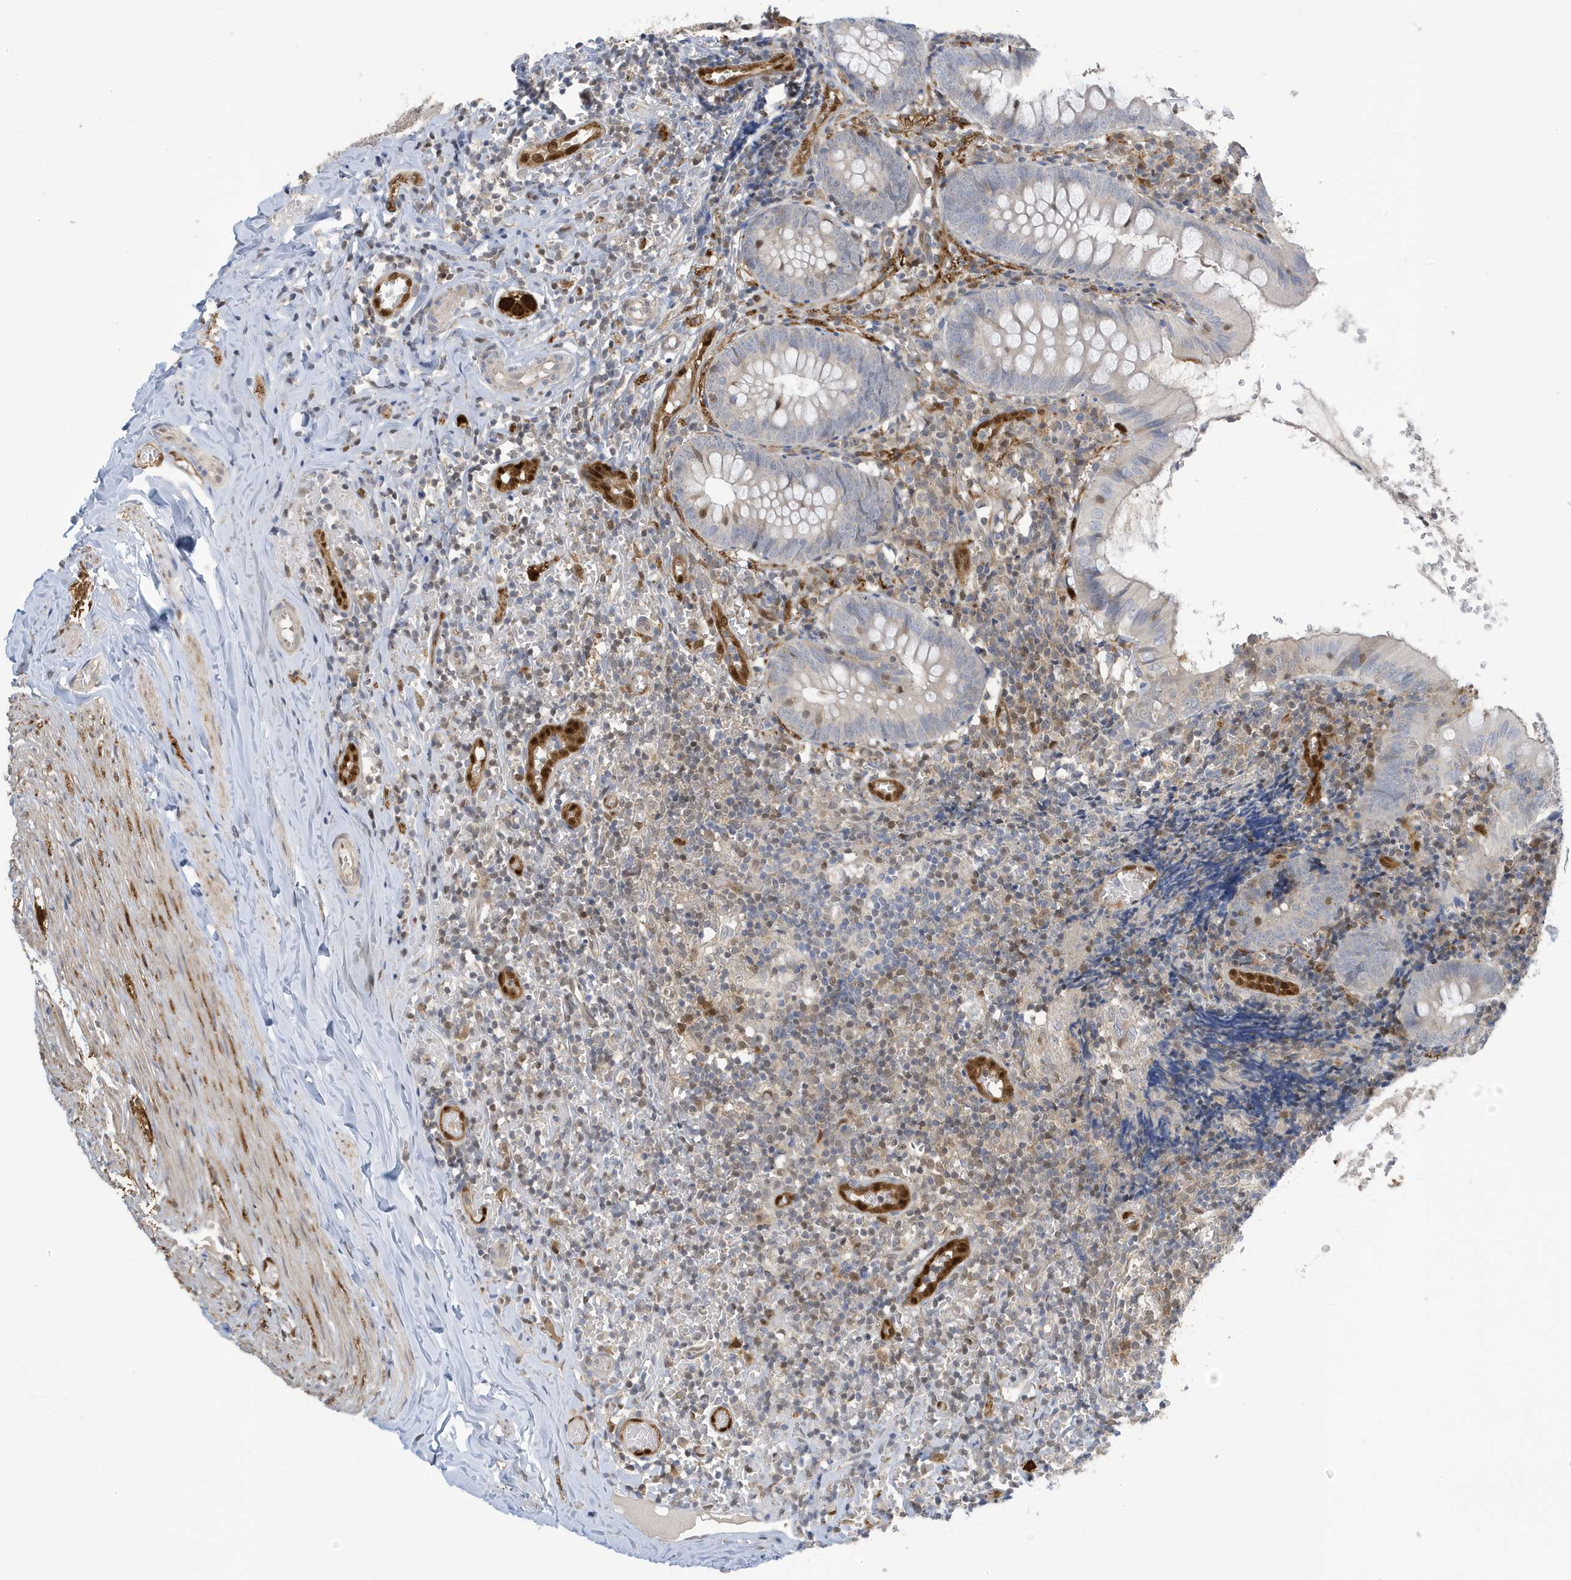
{"staining": {"intensity": "weak", "quantity": "<25%", "location": "nuclear"}, "tissue": "appendix", "cell_type": "Glandular cells", "image_type": "normal", "snomed": [{"axis": "morphology", "description": "Normal tissue, NOS"}, {"axis": "topography", "description": "Appendix"}], "caption": "An immunohistochemistry micrograph of normal appendix is shown. There is no staining in glandular cells of appendix. Nuclei are stained in blue.", "gene": "NCOA7", "patient": {"sex": "male", "age": 8}}